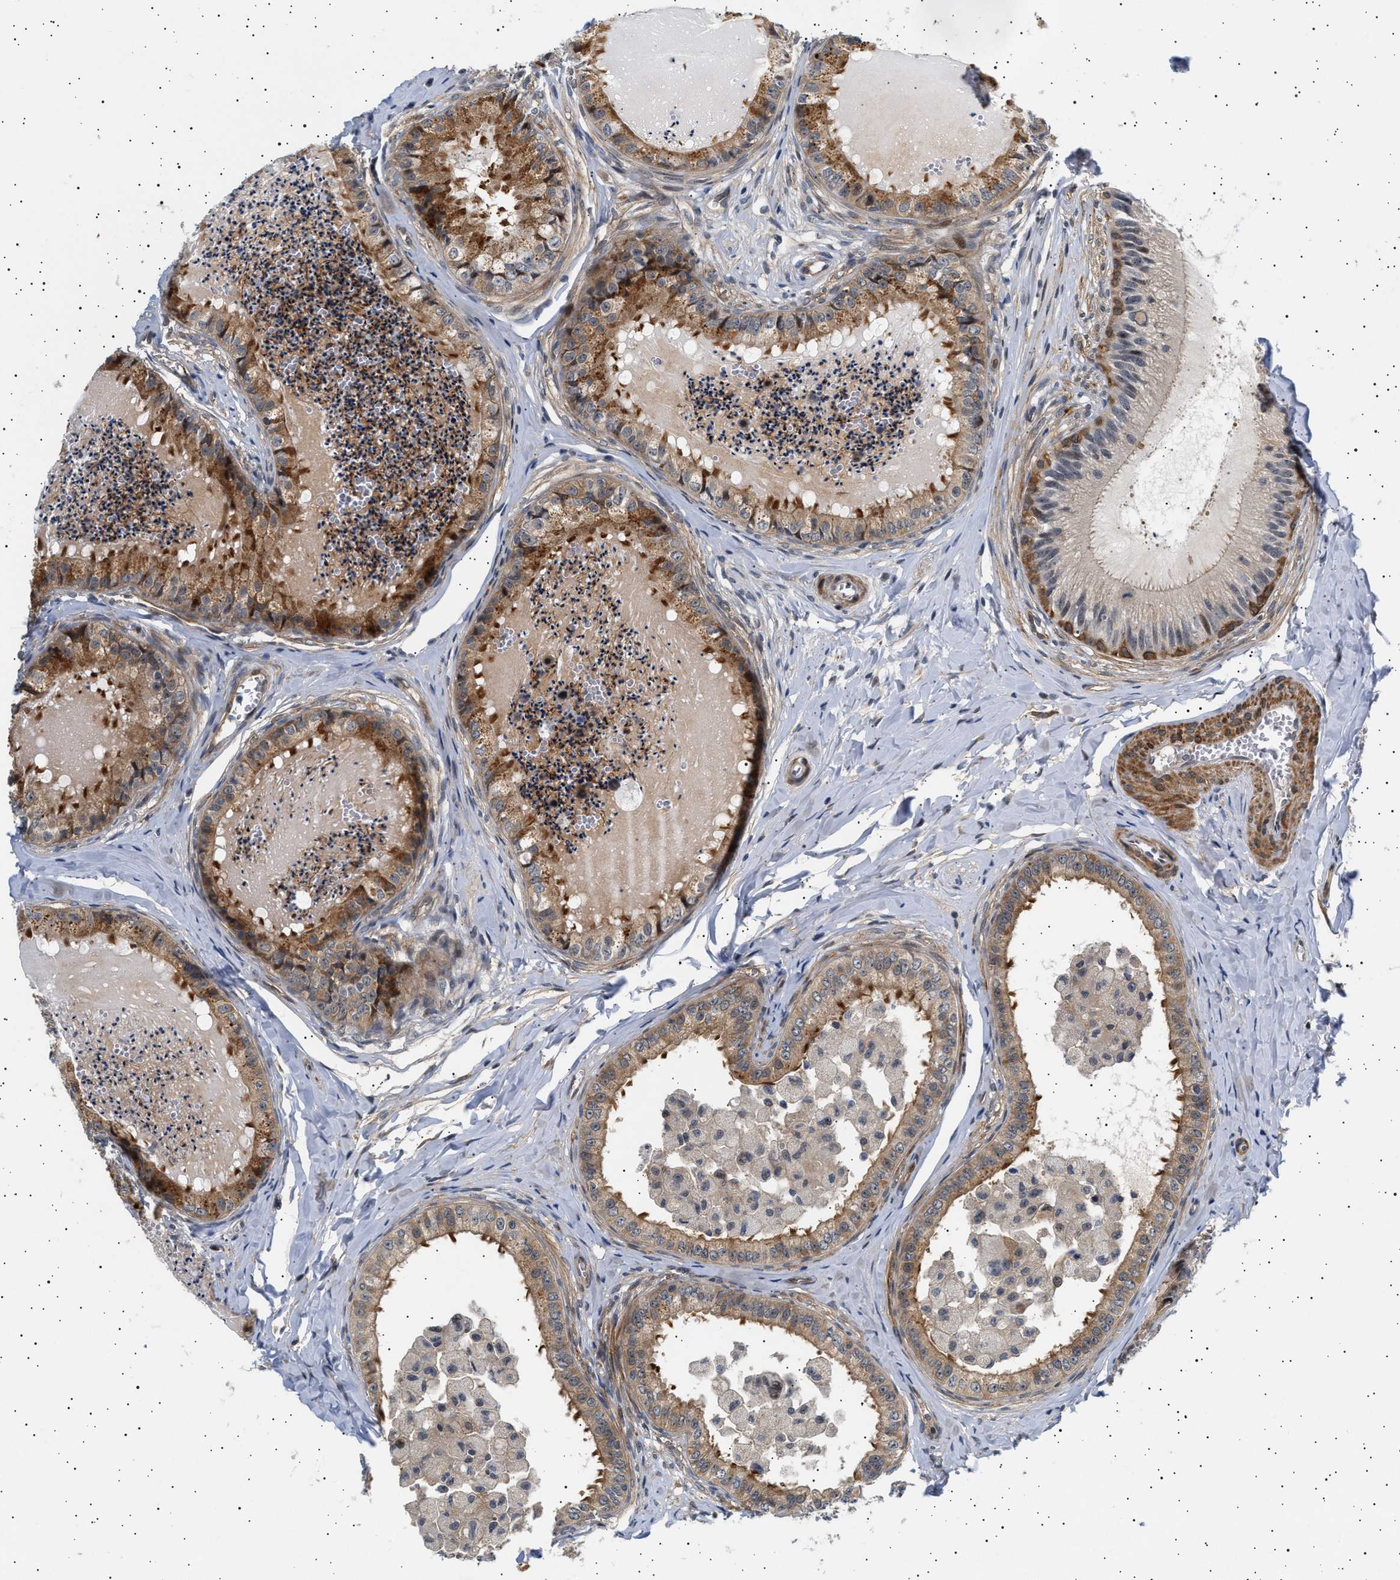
{"staining": {"intensity": "moderate", "quantity": ">75%", "location": "cytoplasmic/membranous"}, "tissue": "epididymis", "cell_type": "Glandular cells", "image_type": "normal", "snomed": [{"axis": "morphology", "description": "Normal tissue, NOS"}, {"axis": "topography", "description": "Epididymis"}], "caption": "Immunohistochemistry (IHC) of unremarkable human epididymis shows medium levels of moderate cytoplasmic/membranous positivity in approximately >75% of glandular cells.", "gene": "BAG3", "patient": {"sex": "male", "age": 31}}